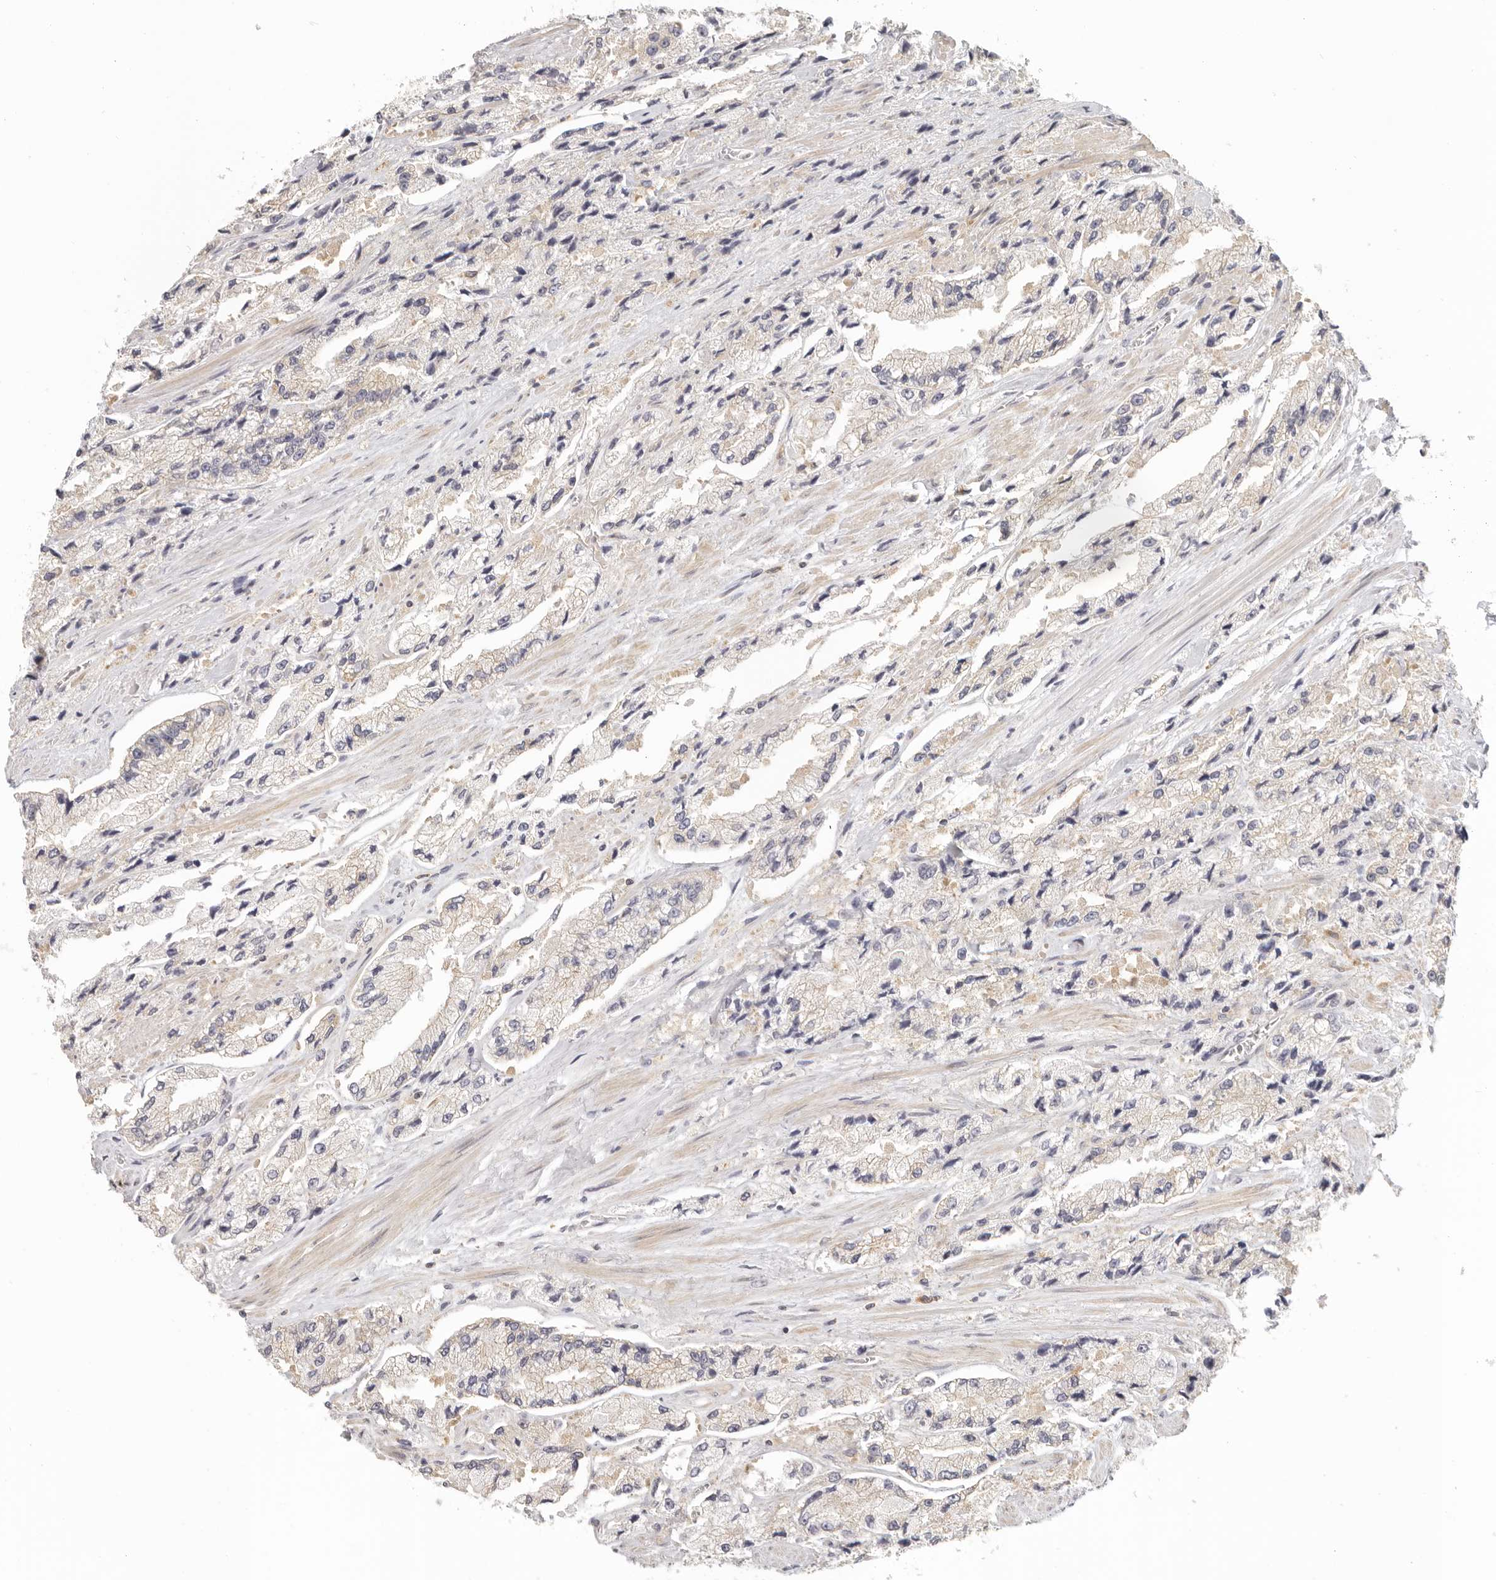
{"staining": {"intensity": "negative", "quantity": "none", "location": "none"}, "tissue": "prostate cancer", "cell_type": "Tumor cells", "image_type": "cancer", "snomed": [{"axis": "morphology", "description": "Adenocarcinoma, High grade"}, {"axis": "topography", "description": "Prostate"}], "caption": "IHC histopathology image of neoplastic tissue: human adenocarcinoma (high-grade) (prostate) stained with DAB demonstrates no significant protein staining in tumor cells. (Brightfield microscopy of DAB (3,3'-diaminobenzidine) immunohistochemistry at high magnification).", "gene": "ANXA9", "patient": {"sex": "male", "age": 58}}